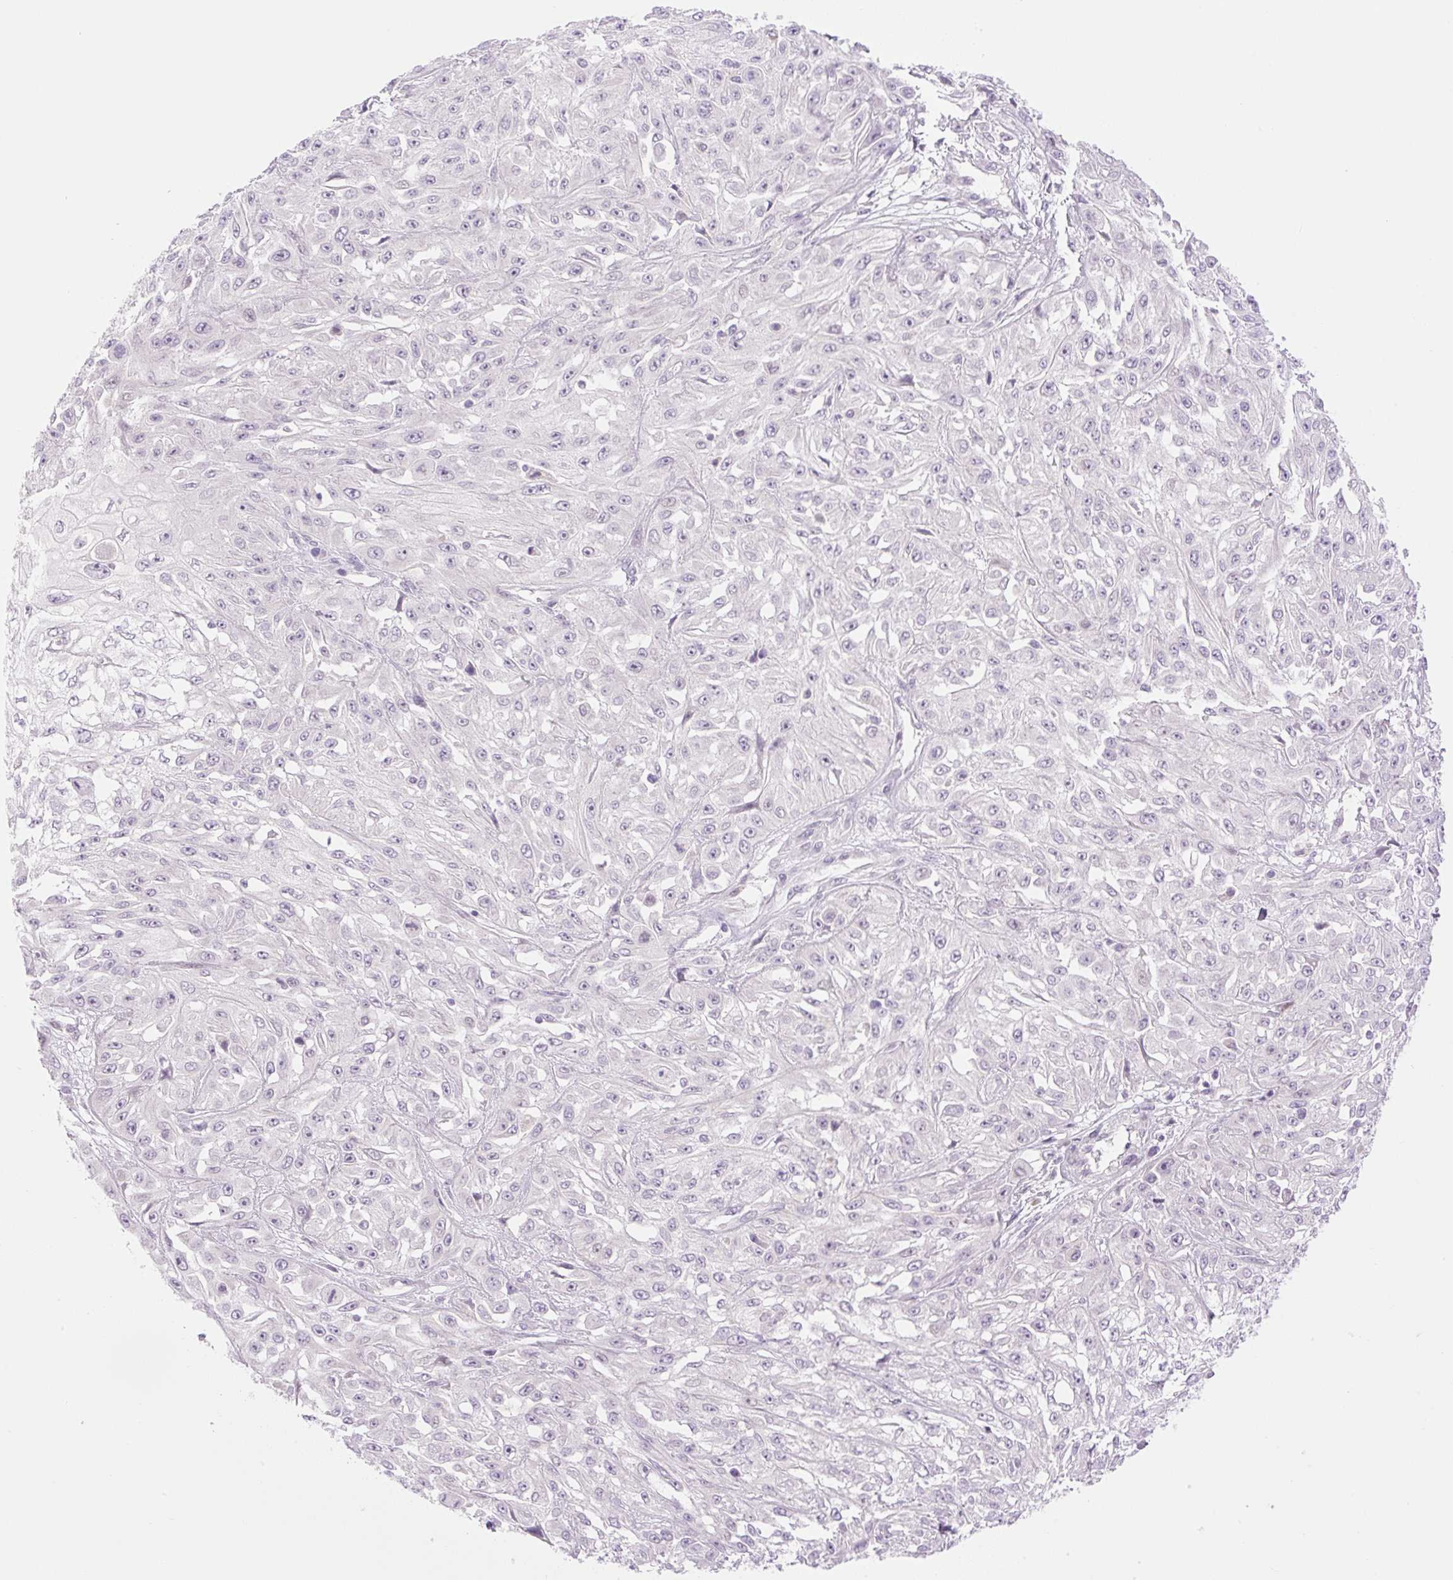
{"staining": {"intensity": "negative", "quantity": "none", "location": "none"}, "tissue": "skin cancer", "cell_type": "Tumor cells", "image_type": "cancer", "snomed": [{"axis": "morphology", "description": "Squamous cell carcinoma, NOS"}, {"axis": "morphology", "description": "Squamous cell carcinoma, metastatic, NOS"}, {"axis": "topography", "description": "Skin"}, {"axis": "topography", "description": "Lymph node"}], "caption": "DAB immunohistochemical staining of human skin metastatic squamous cell carcinoma displays no significant staining in tumor cells. (IHC, brightfield microscopy, high magnification).", "gene": "SPRYD4", "patient": {"sex": "male", "age": 75}}